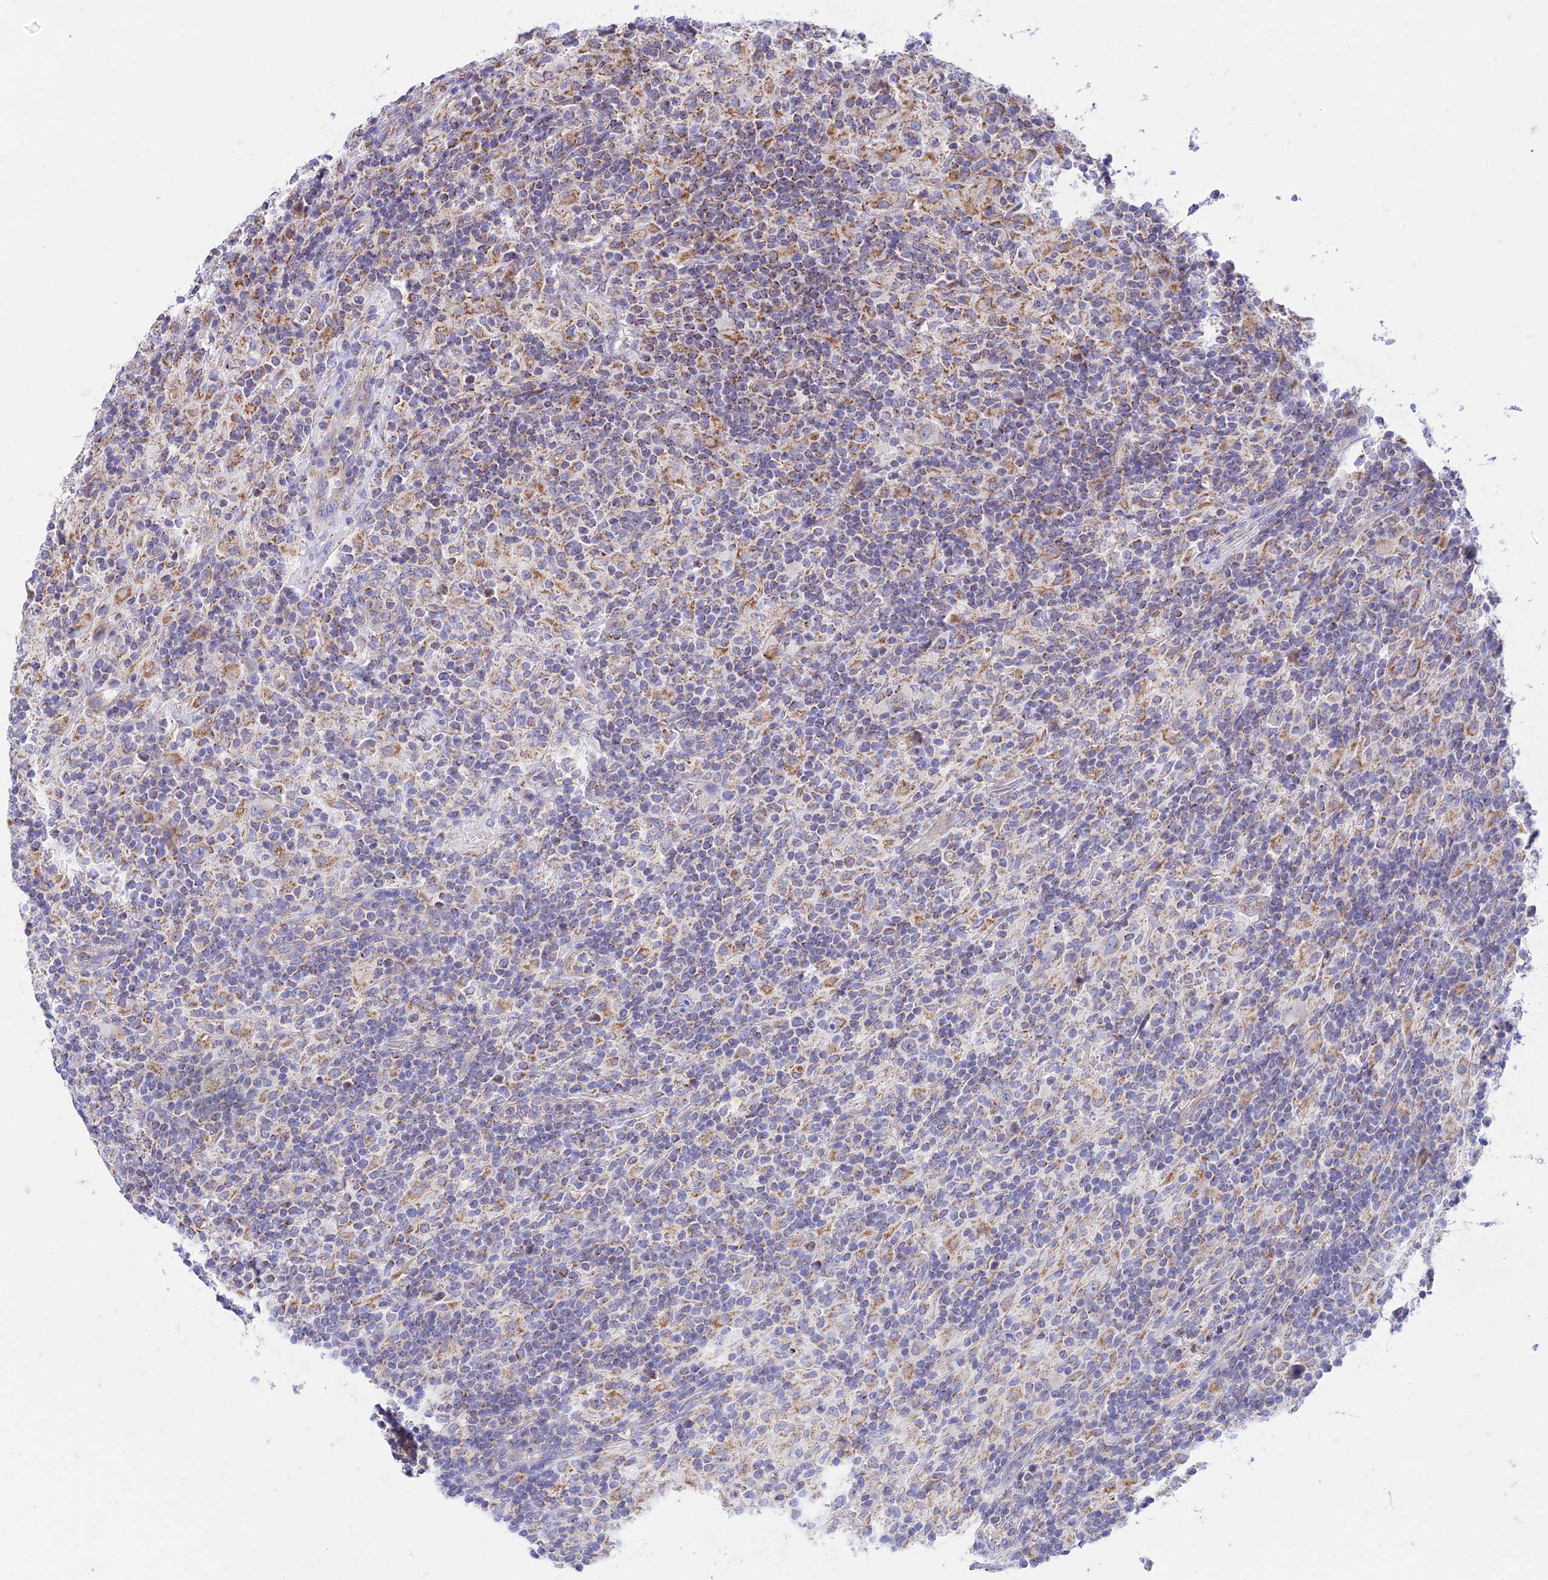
{"staining": {"intensity": "weak", "quantity": "<25%", "location": "cytoplasmic/membranous"}, "tissue": "lymphoma", "cell_type": "Tumor cells", "image_type": "cancer", "snomed": [{"axis": "morphology", "description": "Hodgkin's disease, NOS"}, {"axis": "topography", "description": "Lymph node"}], "caption": "Immunohistochemistry (IHC) of Hodgkin's disease shows no positivity in tumor cells.", "gene": "ZNF181", "patient": {"sex": "male", "age": 70}}